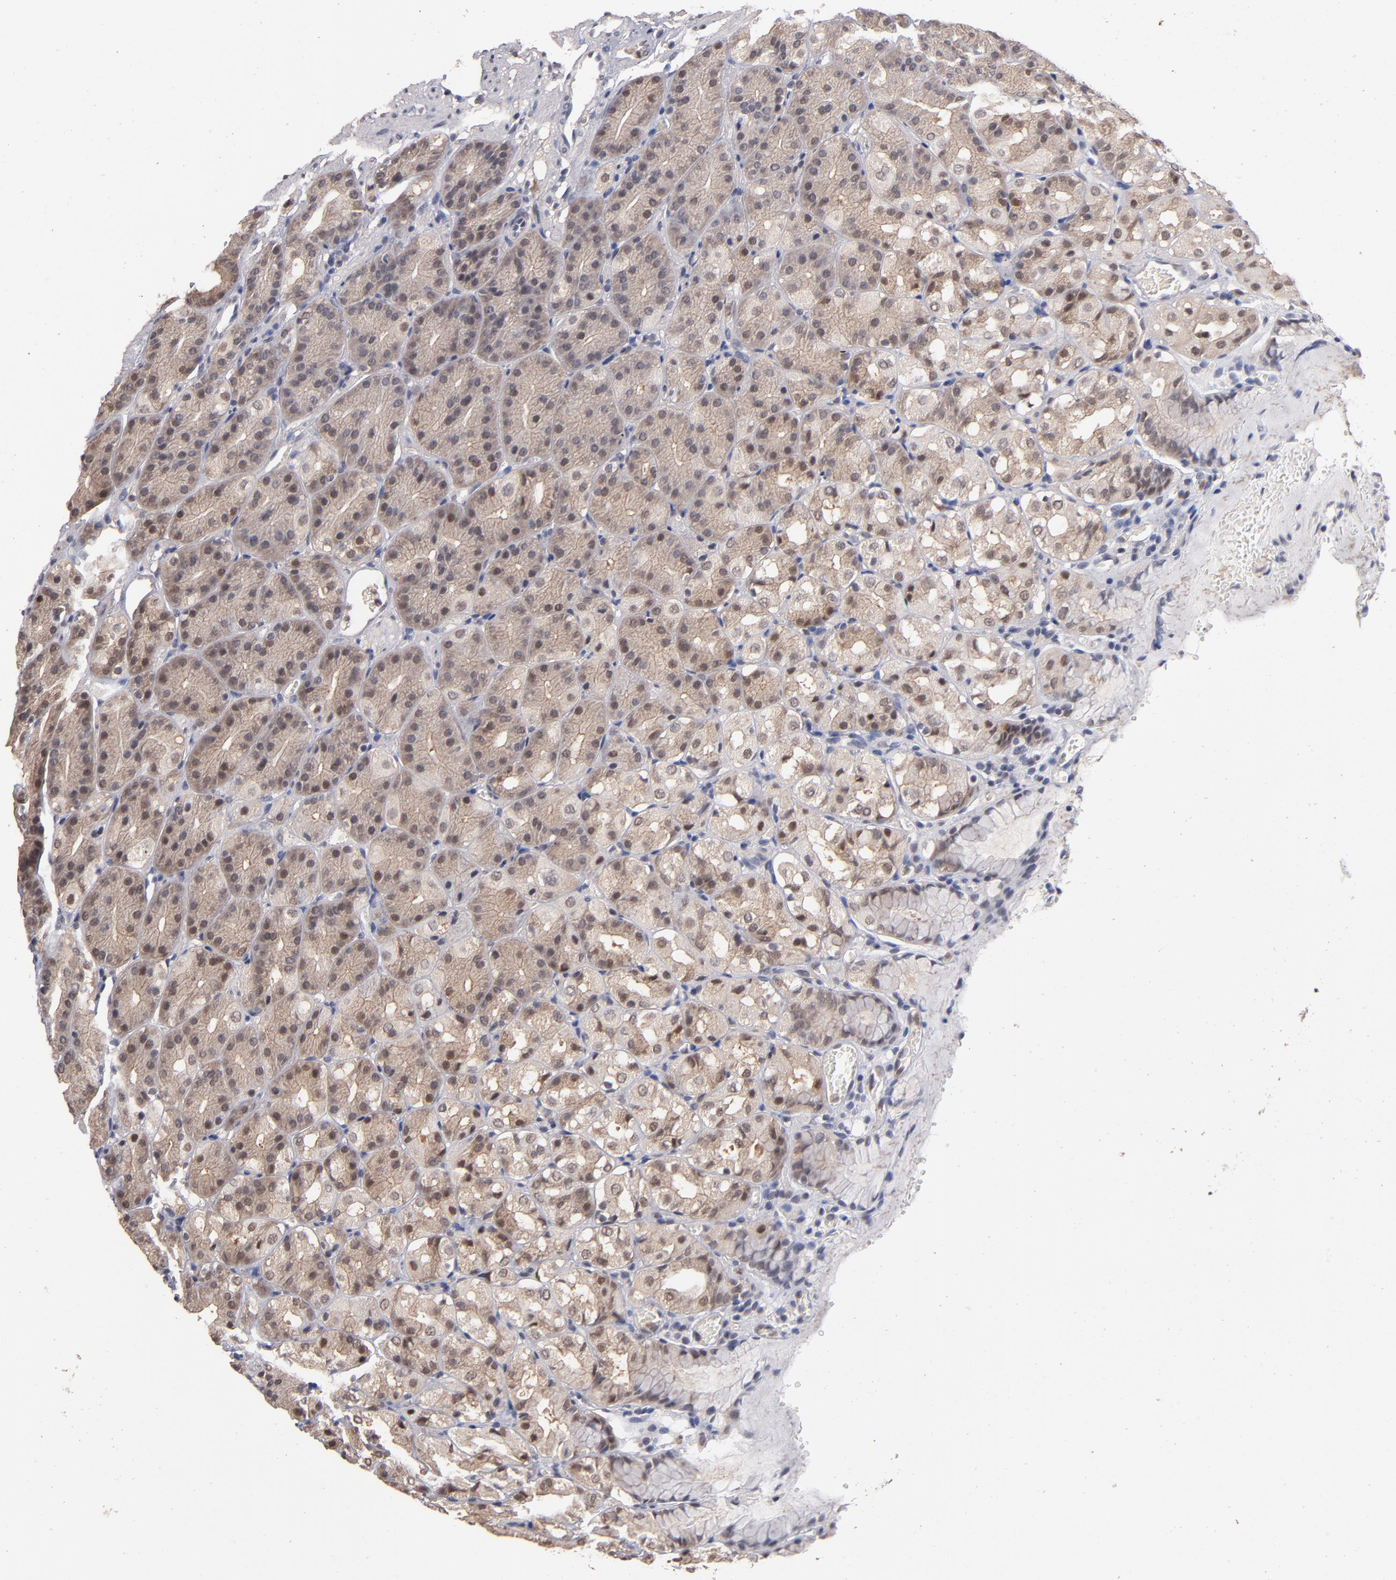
{"staining": {"intensity": "weak", "quantity": "25%-75%", "location": "cytoplasmic/membranous,nuclear"}, "tissue": "stomach", "cell_type": "Glandular cells", "image_type": "normal", "snomed": [{"axis": "morphology", "description": "Normal tissue, NOS"}, {"axis": "topography", "description": "Stomach, upper"}], "caption": "About 25%-75% of glandular cells in benign human stomach exhibit weak cytoplasmic/membranous,nuclear protein staining as visualized by brown immunohistochemical staining.", "gene": "PSMD10", "patient": {"sex": "female", "age": 81}}